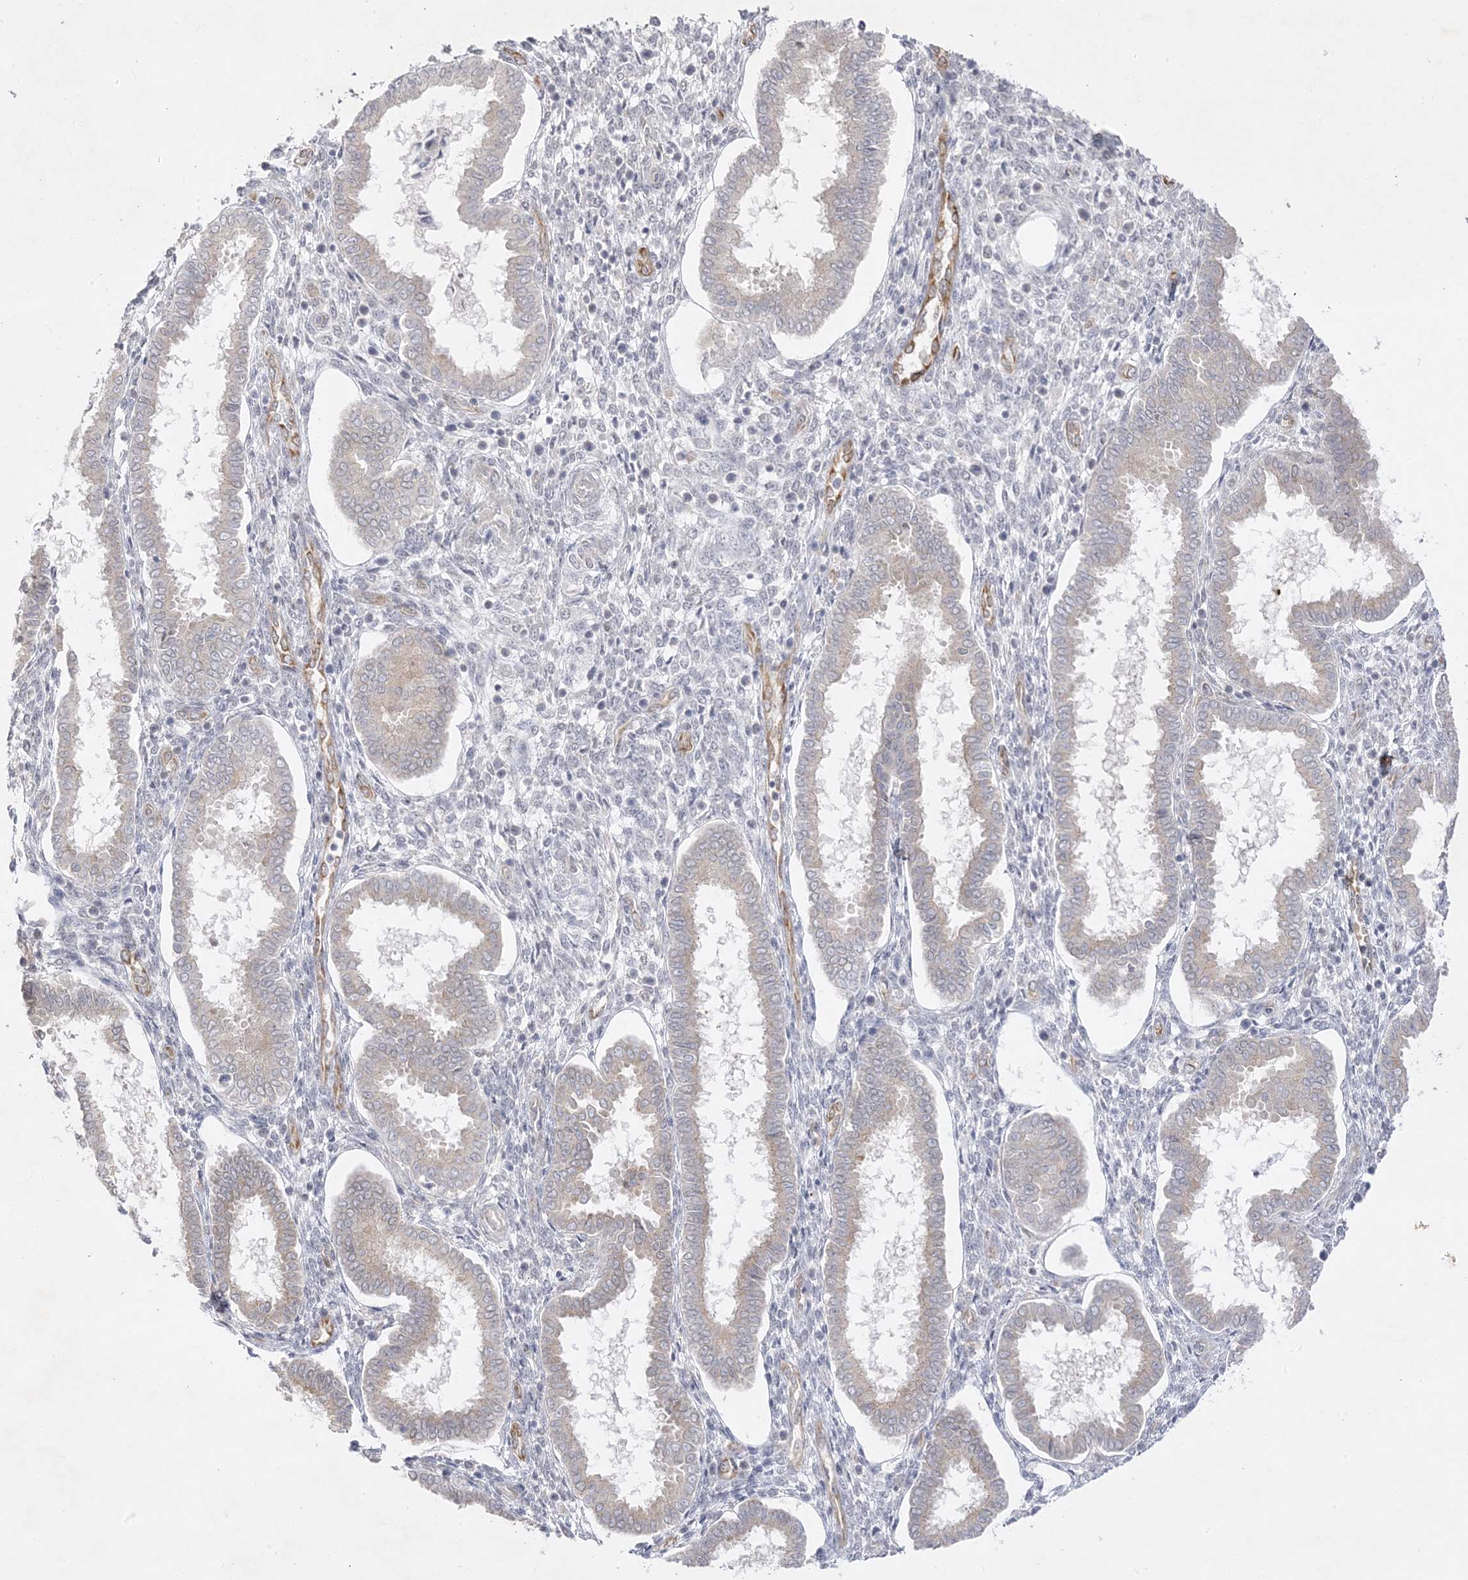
{"staining": {"intensity": "negative", "quantity": "none", "location": "none"}, "tissue": "endometrium", "cell_type": "Cells in endometrial stroma", "image_type": "normal", "snomed": [{"axis": "morphology", "description": "Normal tissue, NOS"}, {"axis": "topography", "description": "Endometrium"}], "caption": "A high-resolution image shows IHC staining of normal endometrium, which displays no significant positivity in cells in endometrial stroma.", "gene": "C2CD2", "patient": {"sex": "female", "age": 24}}